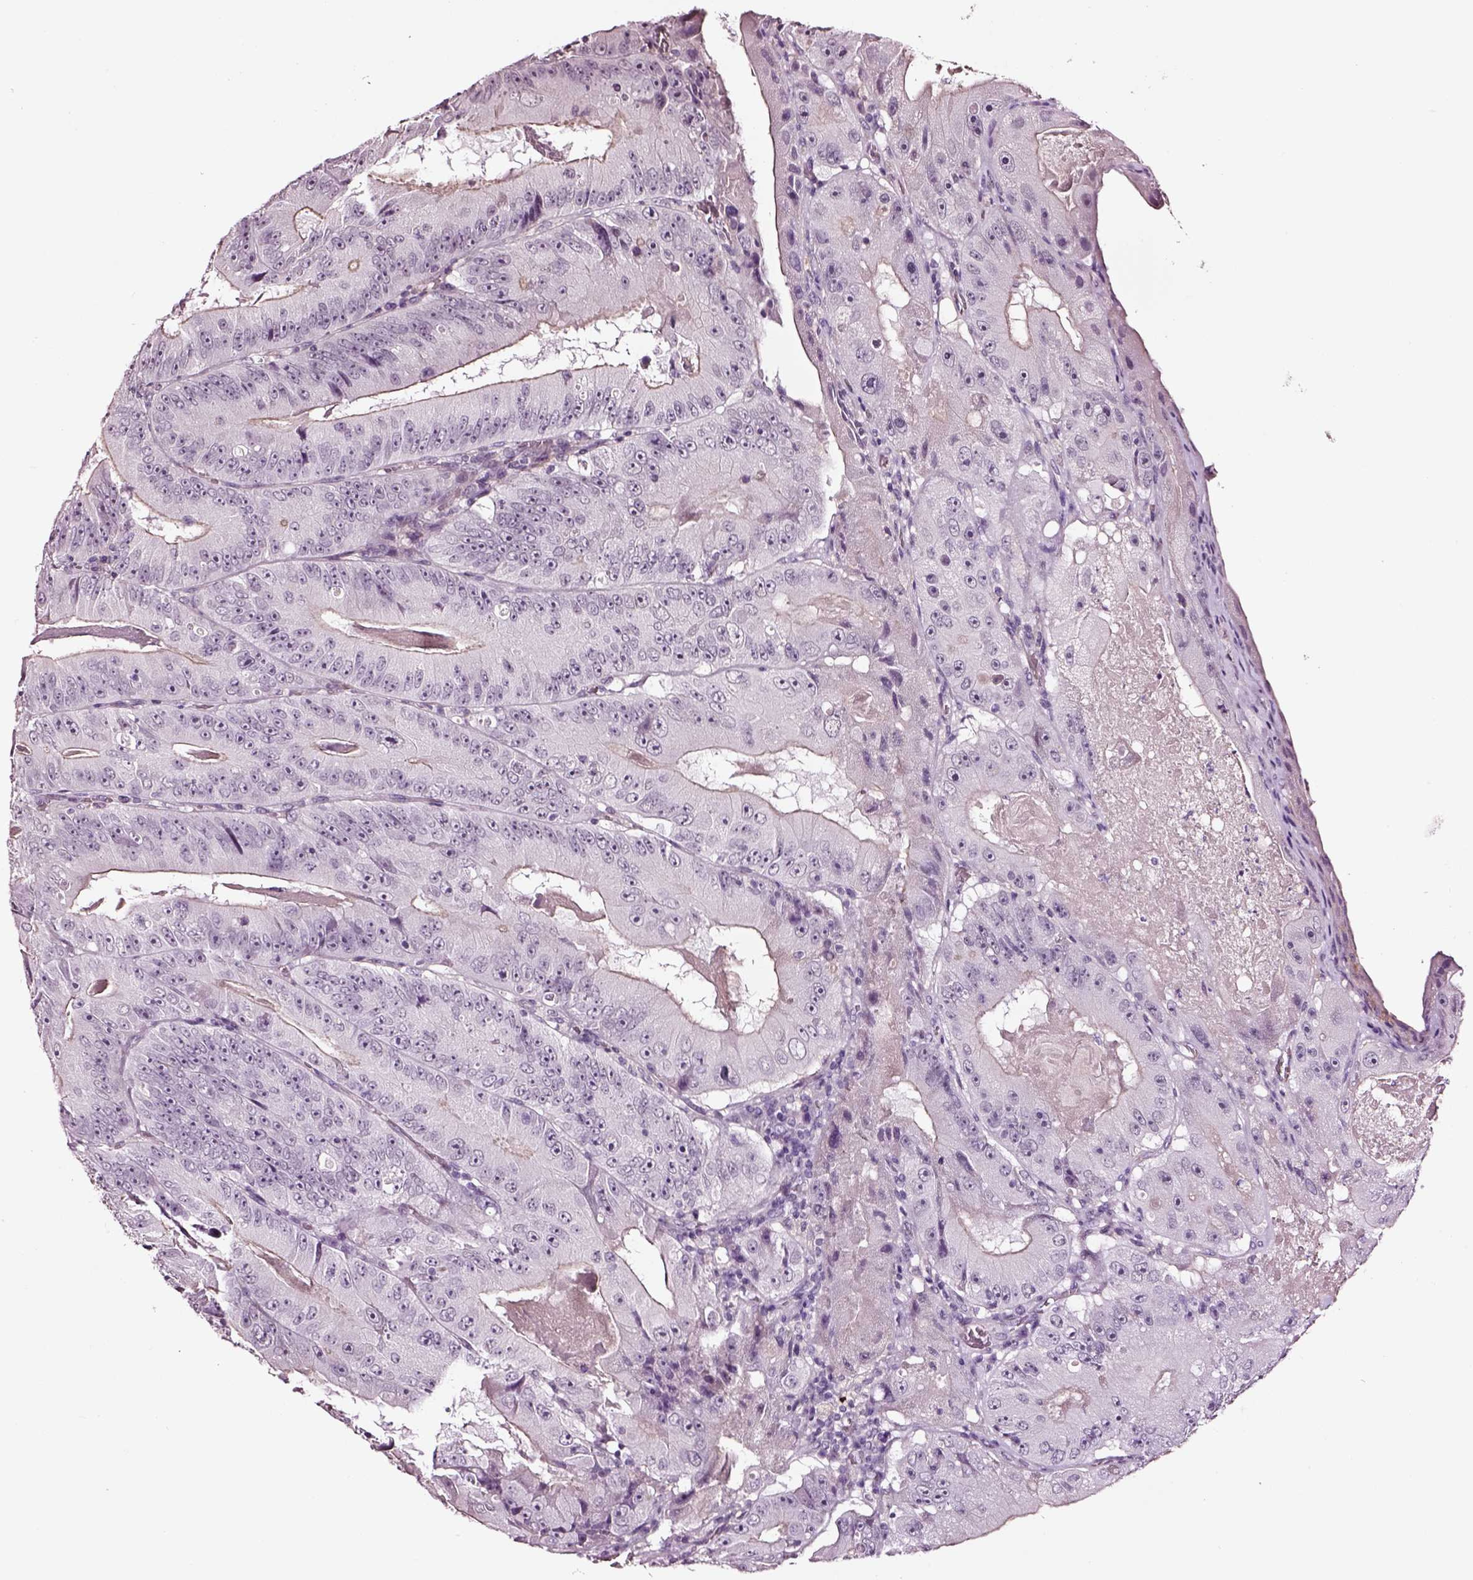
{"staining": {"intensity": "negative", "quantity": "none", "location": "none"}, "tissue": "colorectal cancer", "cell_type": "Tumor cells", "image_type": "cancer", "snomed": [{"axis": "morphology", "description": "Adenocarcinoma, NOS"}, {"axis": "topography", "description": "Colon"}], "caption": "The immunohistochemistry (IHC) micrograph has no significant expression in tumor cells of colorectal adenocarcinoma tissue.", "gene": "SOX10", "patient": {"sex": "female", "age": 86}}